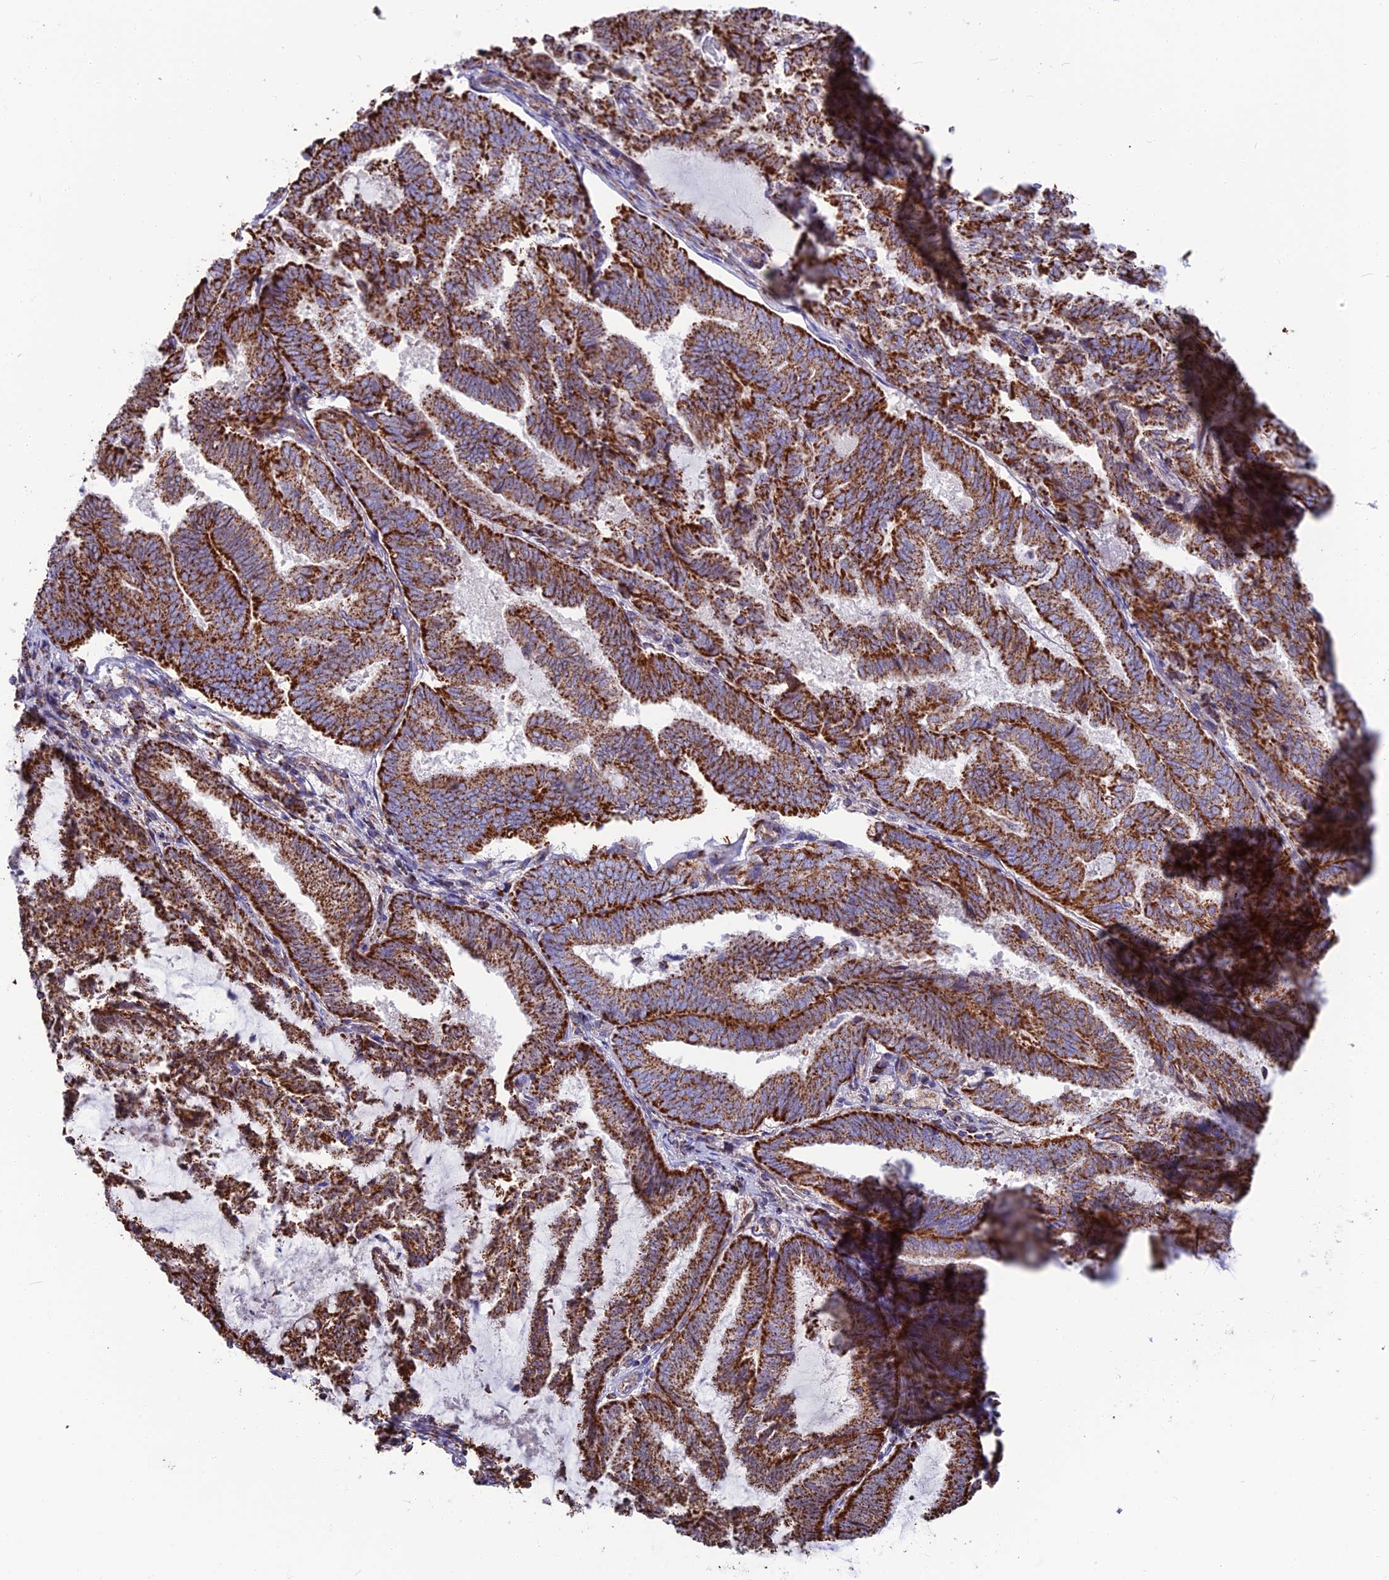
{"staining": {"intensity": "strong", "quantity": ">75%", "location": "cytoplasmic/membranous"}, "tissue": "endometrial cancer", "cell_type": "Tumor cells", "image_type": "cancer", "snomed": [{"axis": "morphology", "description": "Adenocarcinoma, NOS"}, {"axis": "topography", "description": "Endometrium"}], "caption": "About >75% of tumor cells in endometrial cancer (adenocarcinoma) demonstrate strong cytoplasmic/membranous protein positivity as visualized by brown immunohistochemical staining.", "gene": "CS", "patient": {"sex": "female", "age": 80}}